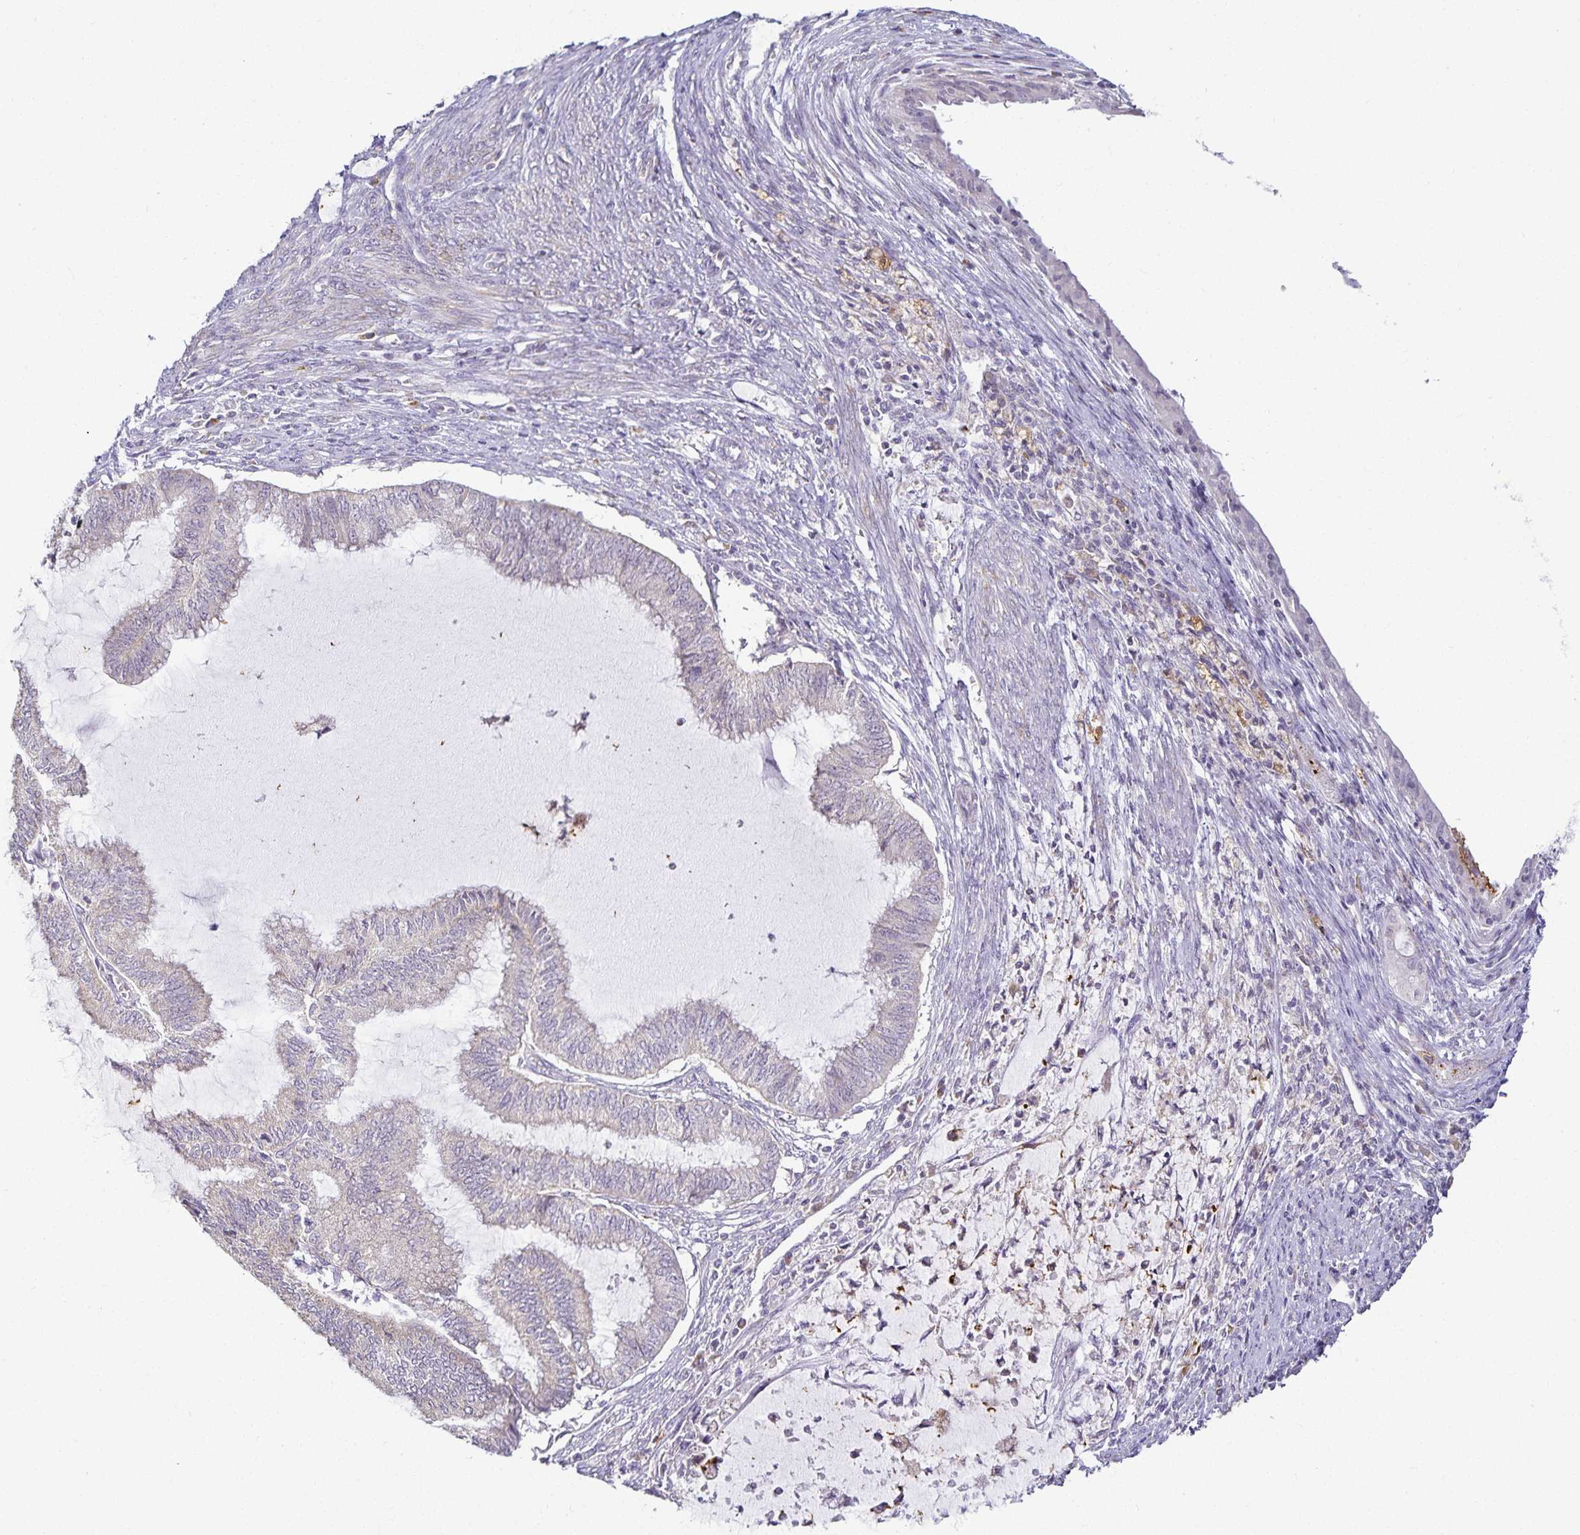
{"staining": {"intensity": "negative", "quantity": "none", "location": "none"}, "tissue": "endometrial cancer", "cell_type": "Tumor cells", "image_type": "cancer", "snomed": [{"axis": "morphology", "description": "Adenocarcinoma, NOS"}, {"axis": "topography", "description": "Endometrium"}], "caption": "A high-resolution image shows immunohistochemistry (IHC) staining of endometrial cancer, which reveals no significant expression in tumor cells.", "gene": "GP2", "patient": {"sex": "female", "age": 79}}